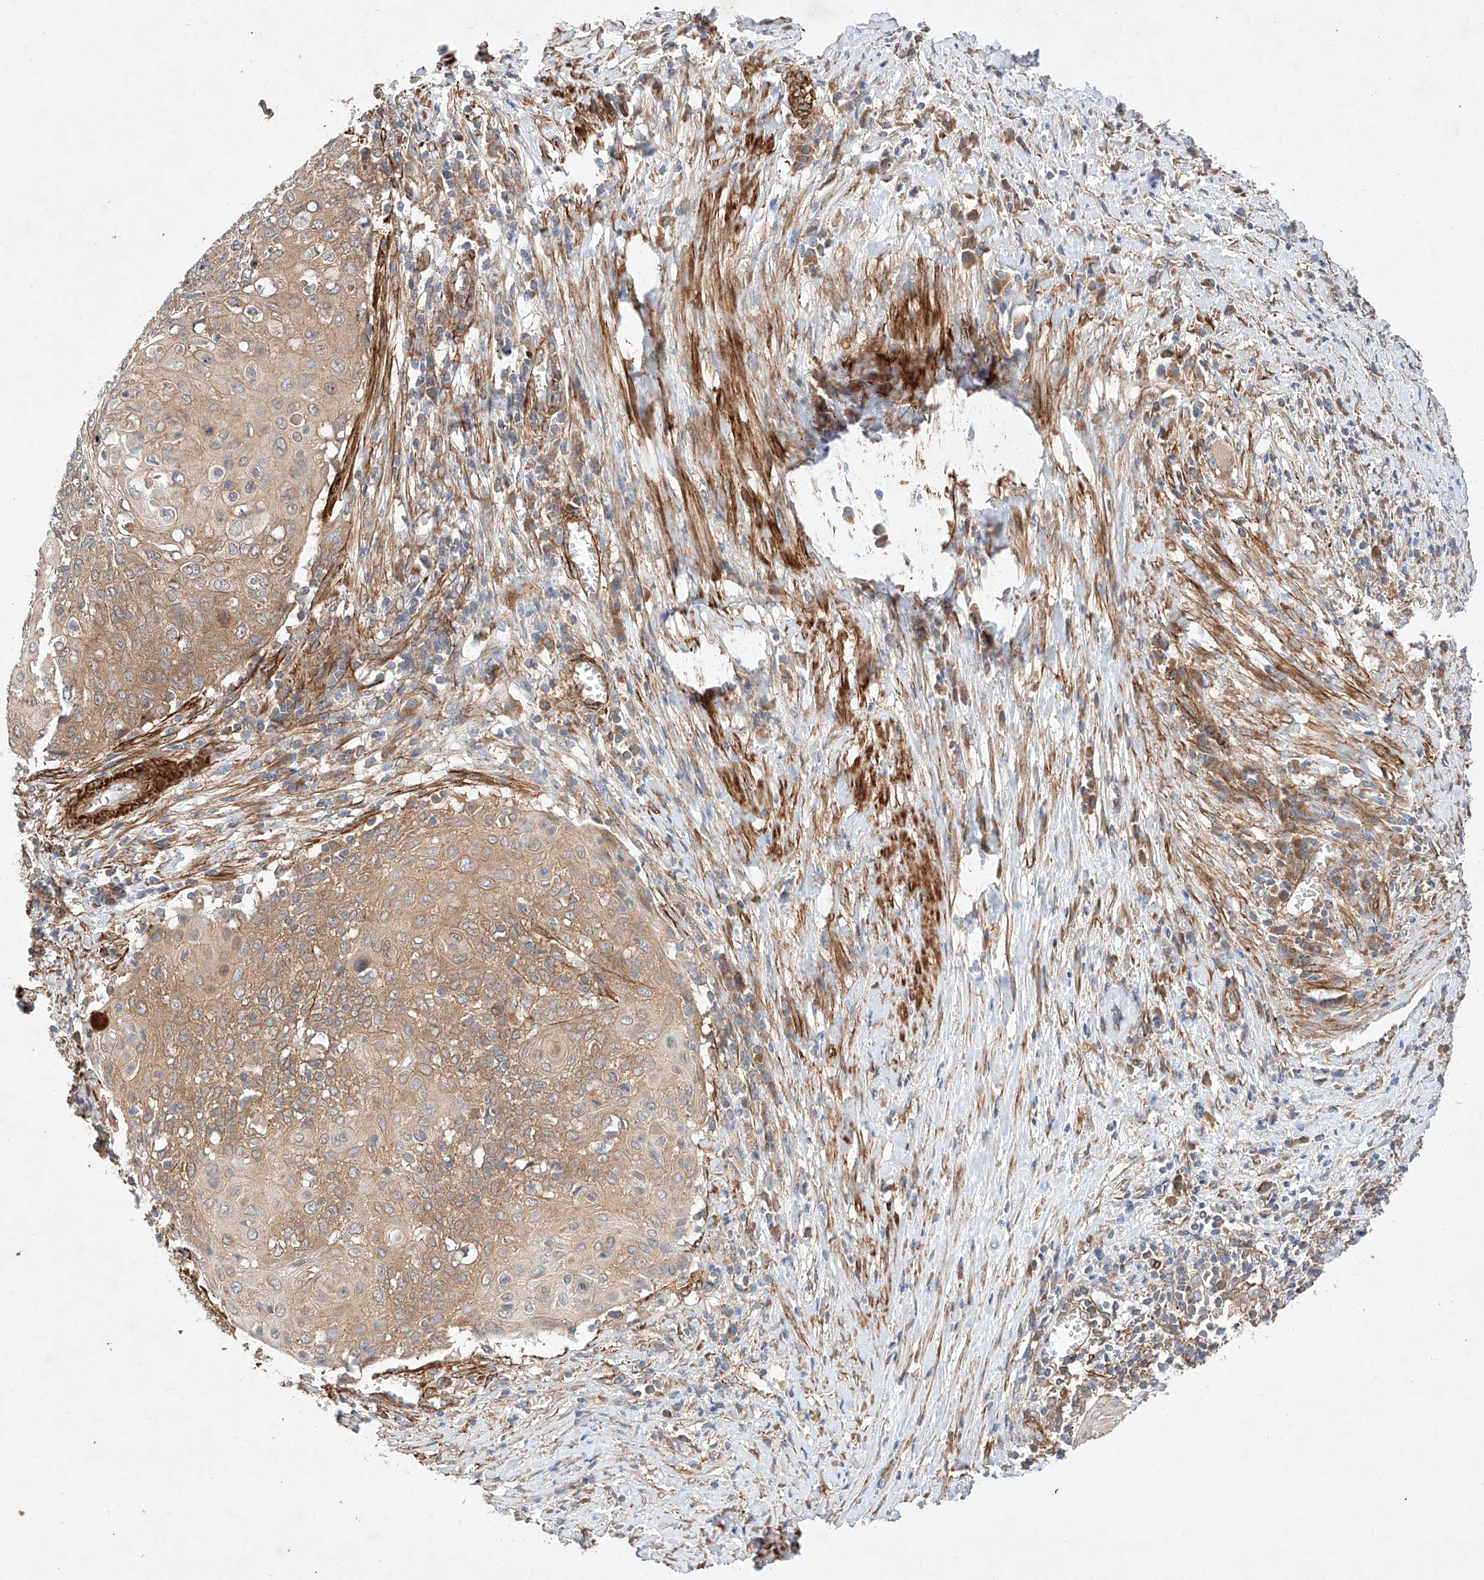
{"staining": {"intensity": "moderate", "quantity": ">75%", "location": "cytoplasmic/membranous"}, "tissue": "cervical cancer", "cell_type": "Tumor cells", "image_type": "cancer", "snomed": [{"axis": "morphology", "description": "Squamous cell carcinoma, NOS"}, {"axis": "topography", "description": "Cervix"}], "caption": "A brown stain labels moderate cytoplasmic/membranous staining of a protein in cervical squamous cell carcinoma tumor cells.", "gene": "RAB23", "patient": {"sex": "female", "age": 39}}